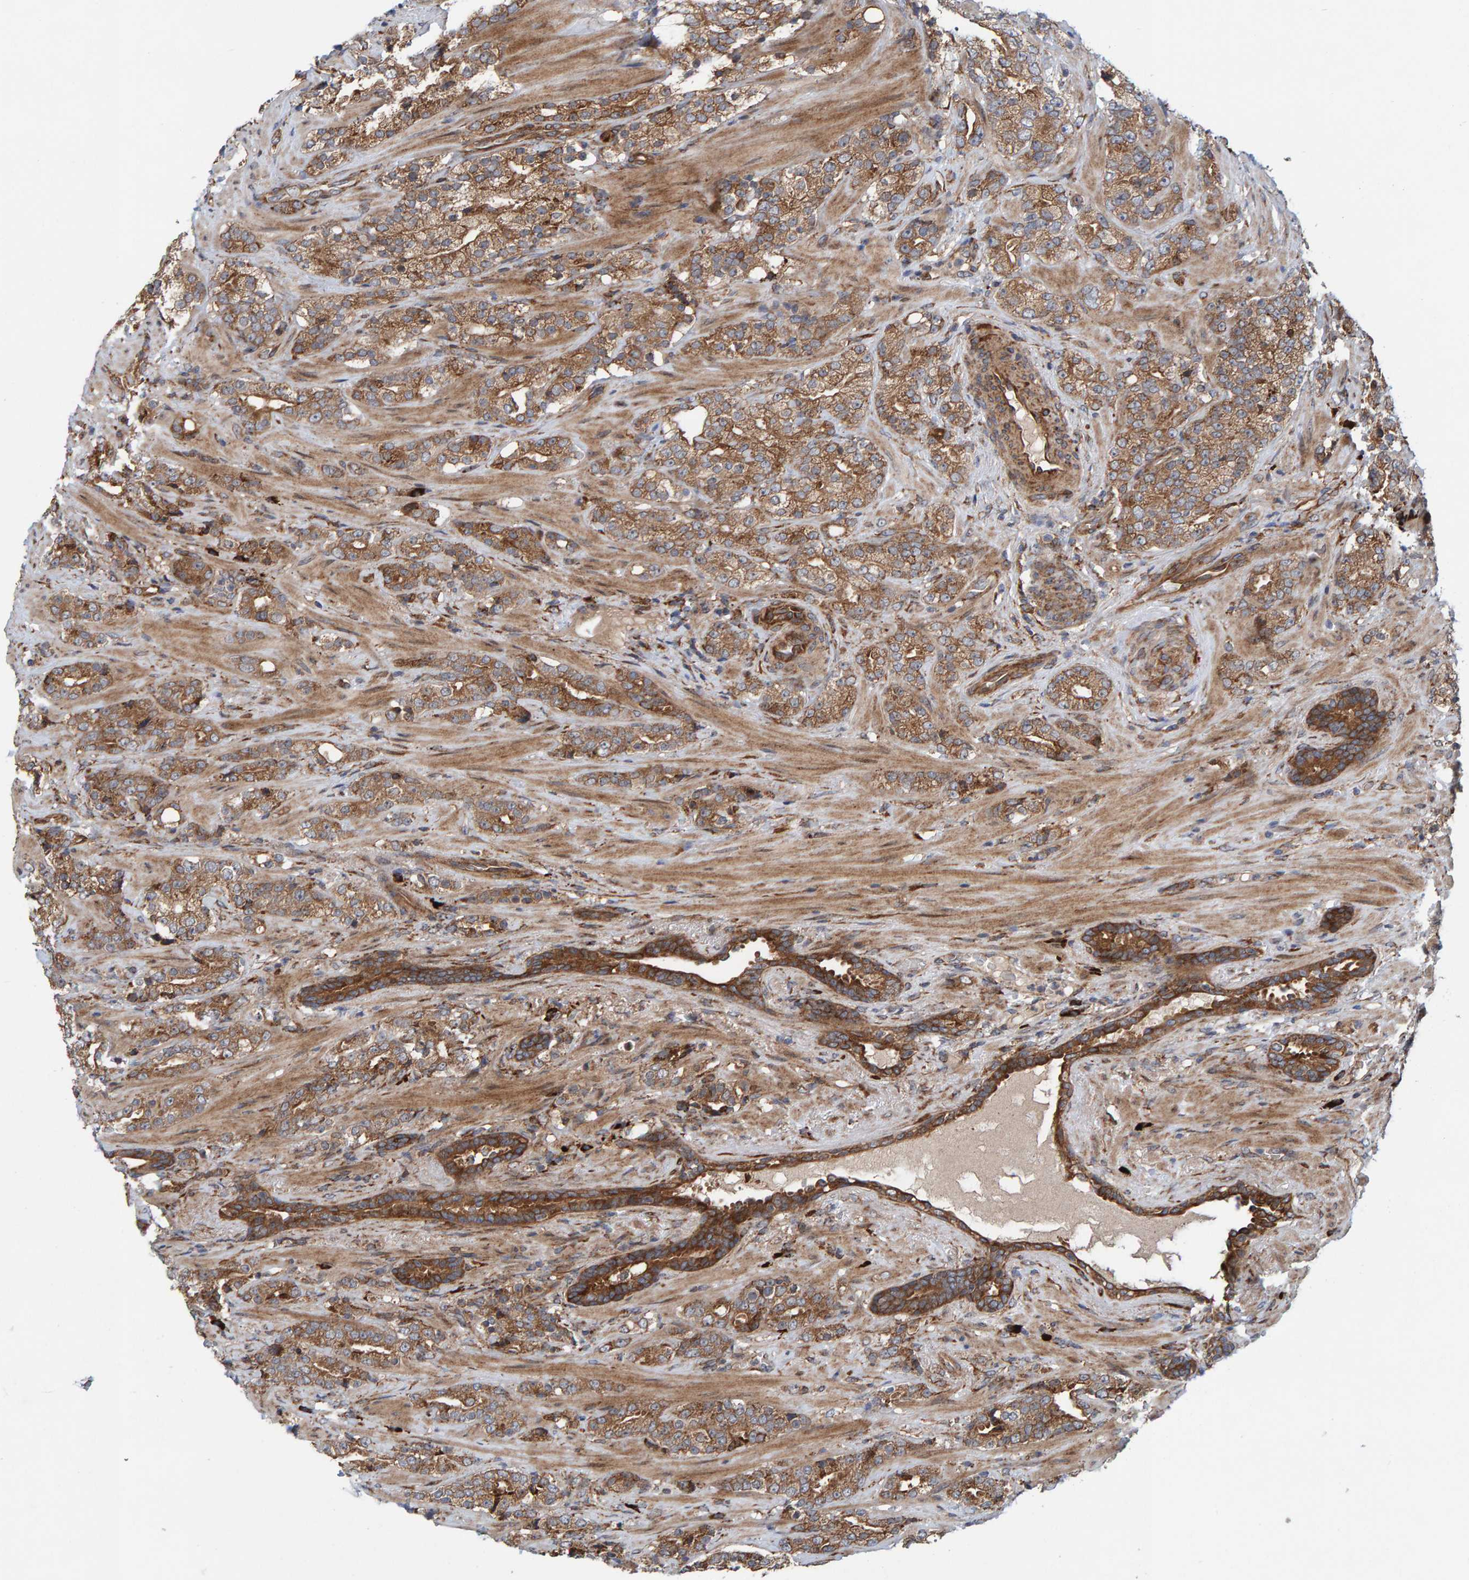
{"staining": {"intensity": "moderate", "quantity": ">75%", "location": "cytoplasmic/membranous"}, "tissue": "prostate cancer", "cell_type": "Tumor cells", "image_type": "cancer", "snomed": [{"axis": "morphology", "description": "Adenocarcinoma, High grade"}, {"axis": "topography", "description": "Prostate"}], "caption": "Immunohistochemistry photomicrograph of human prostate adenocarcinoma (high-grade) stained for a protein (brown), which reveals medium levels of moderate cytoplasmic/membranous expression in approximately >75% of tumor cells.", "gene": "KIAA0753", "patient": {"sex": "male", "age": 71}}